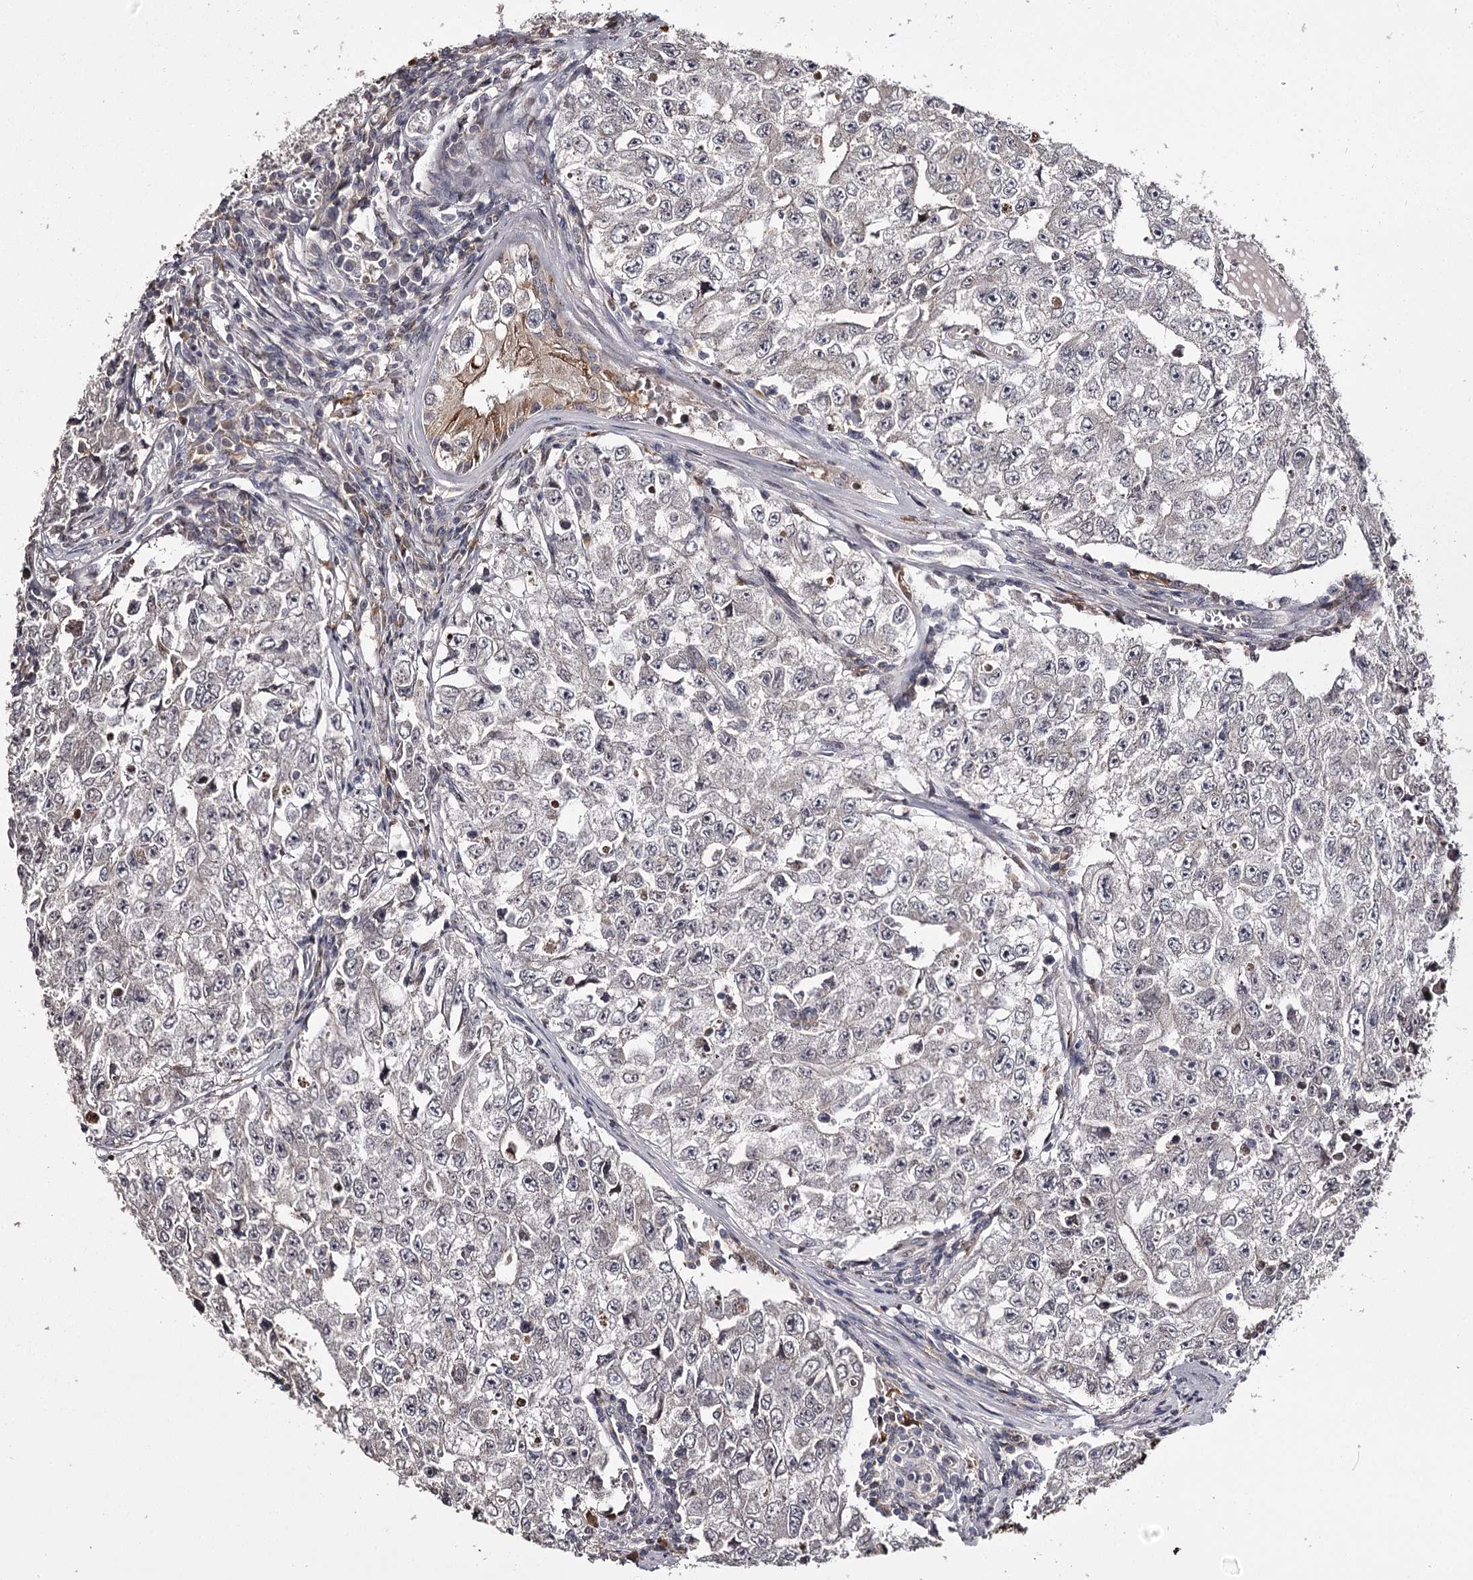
{"staining": {"intensity": "negative", "quantity": "none", "location": "none"}, "tissue": "testis cancer", "cell_type": "Tumor cells", "image_type": "cancer", "snomed": [{"axis": "morphology", "description": "Carcinoma, Embryonal, NOS"}, {"axis": "topography", "description": "Testis"}], "caption": "DAB (3,3'-diaminobenzidine) immunohistochemical staining of human testis cancer demonstrates no significant positivity in tumor cells.", "gene": "SLC32A1", "patient": {"sex": "male", "age": 17}}